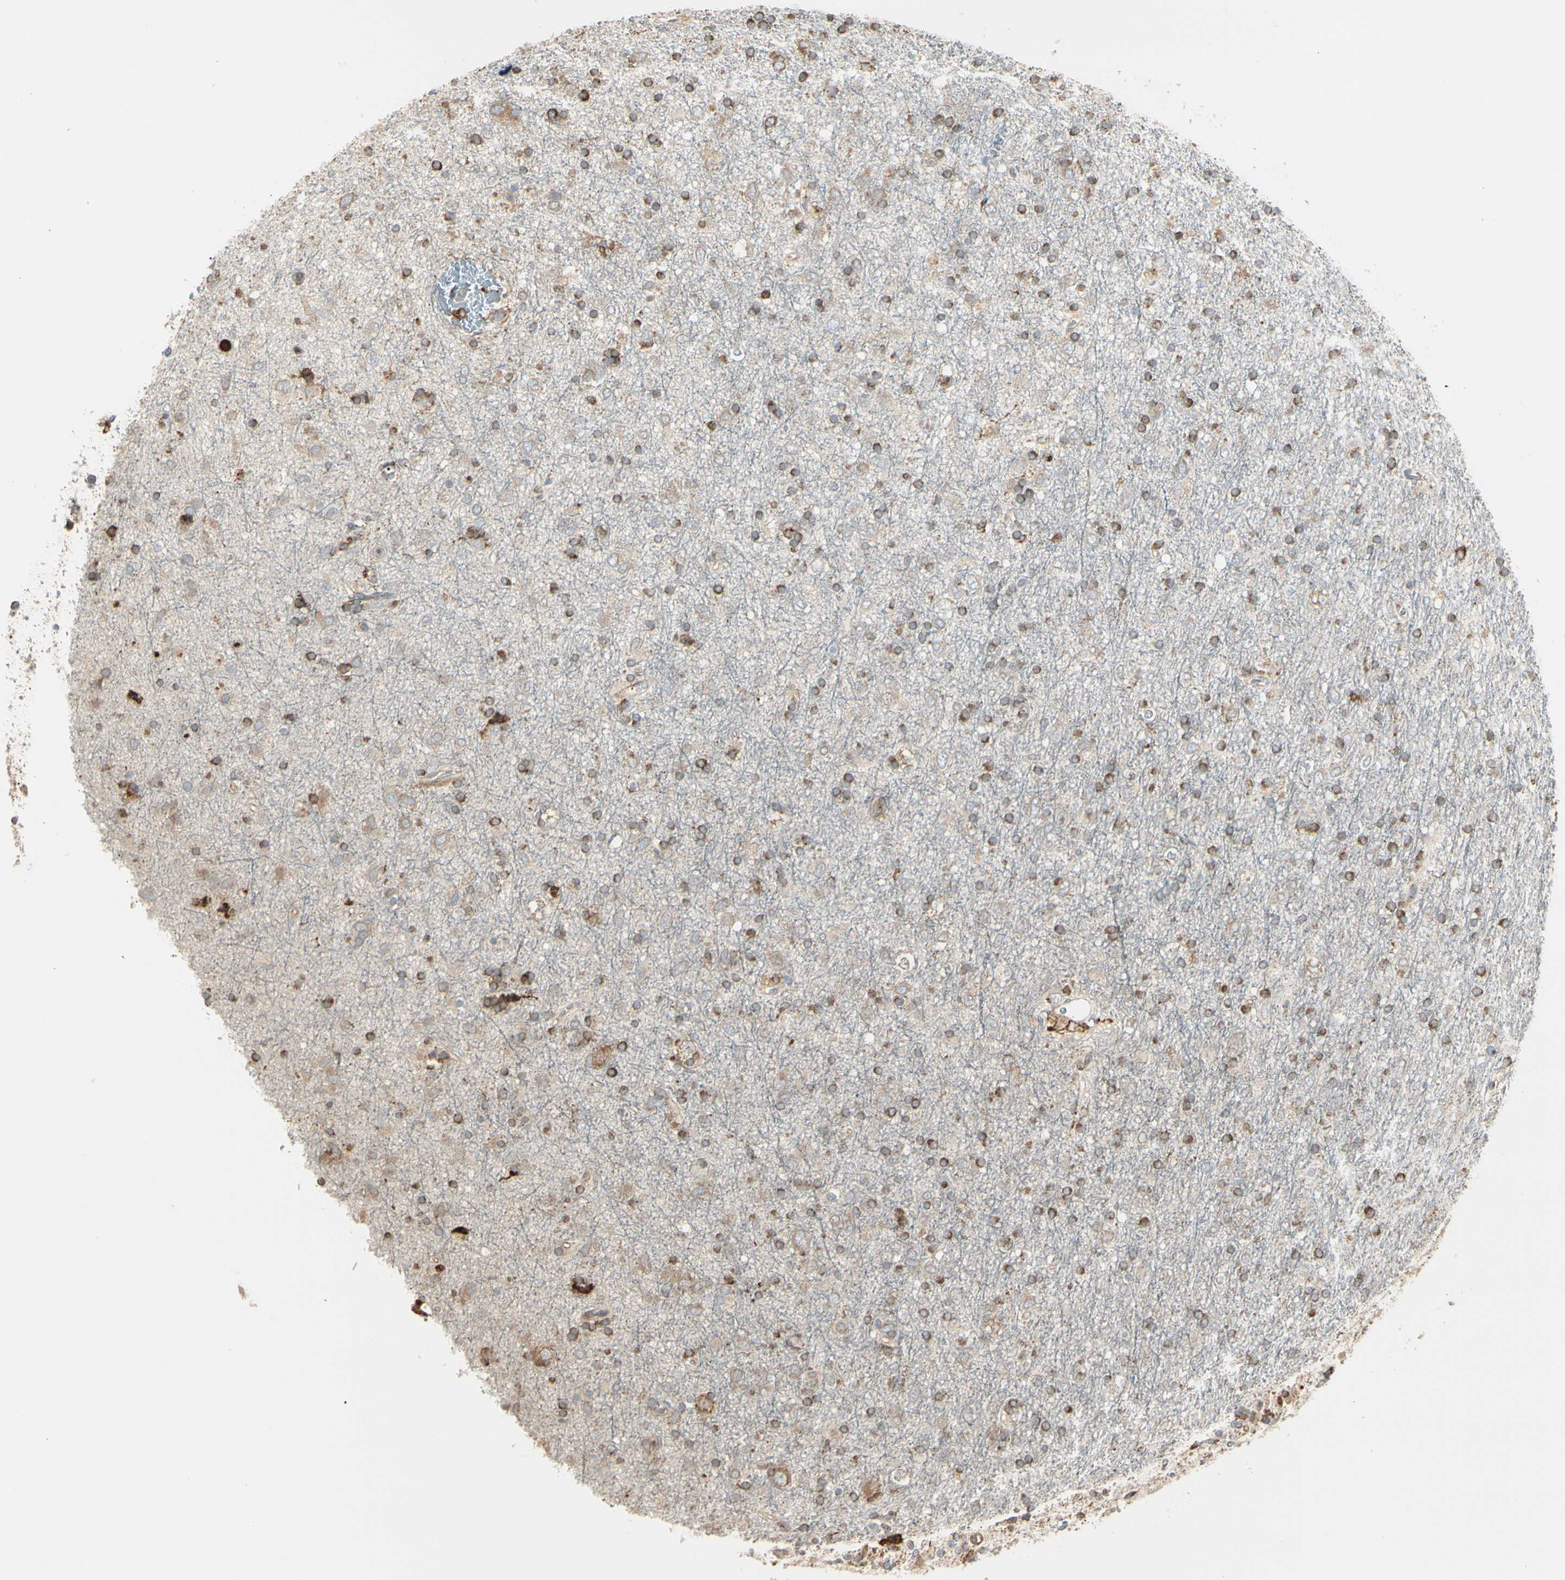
{"staining": {"intensity": "moderate", "quantity": ">75%", "location": "cytoplasmic/membranous"}, "tissue": "glioma", "cell_type": "Tumor cells", "image_type": "cancer", "snomed": [{"axis": "morphology", "description": "Glioma, malignant, Low grade"}, {"axis": "topography", "description": "Brain"}], "caption": "This micrograph reveals immunohistochemistry staining of human glioma, with medium moderate cytoplasmic/membranous expression in approximately >75% of tumor cells.", "gene": "HSP90B1", "patient": {"sex": "male", "age": 77}}